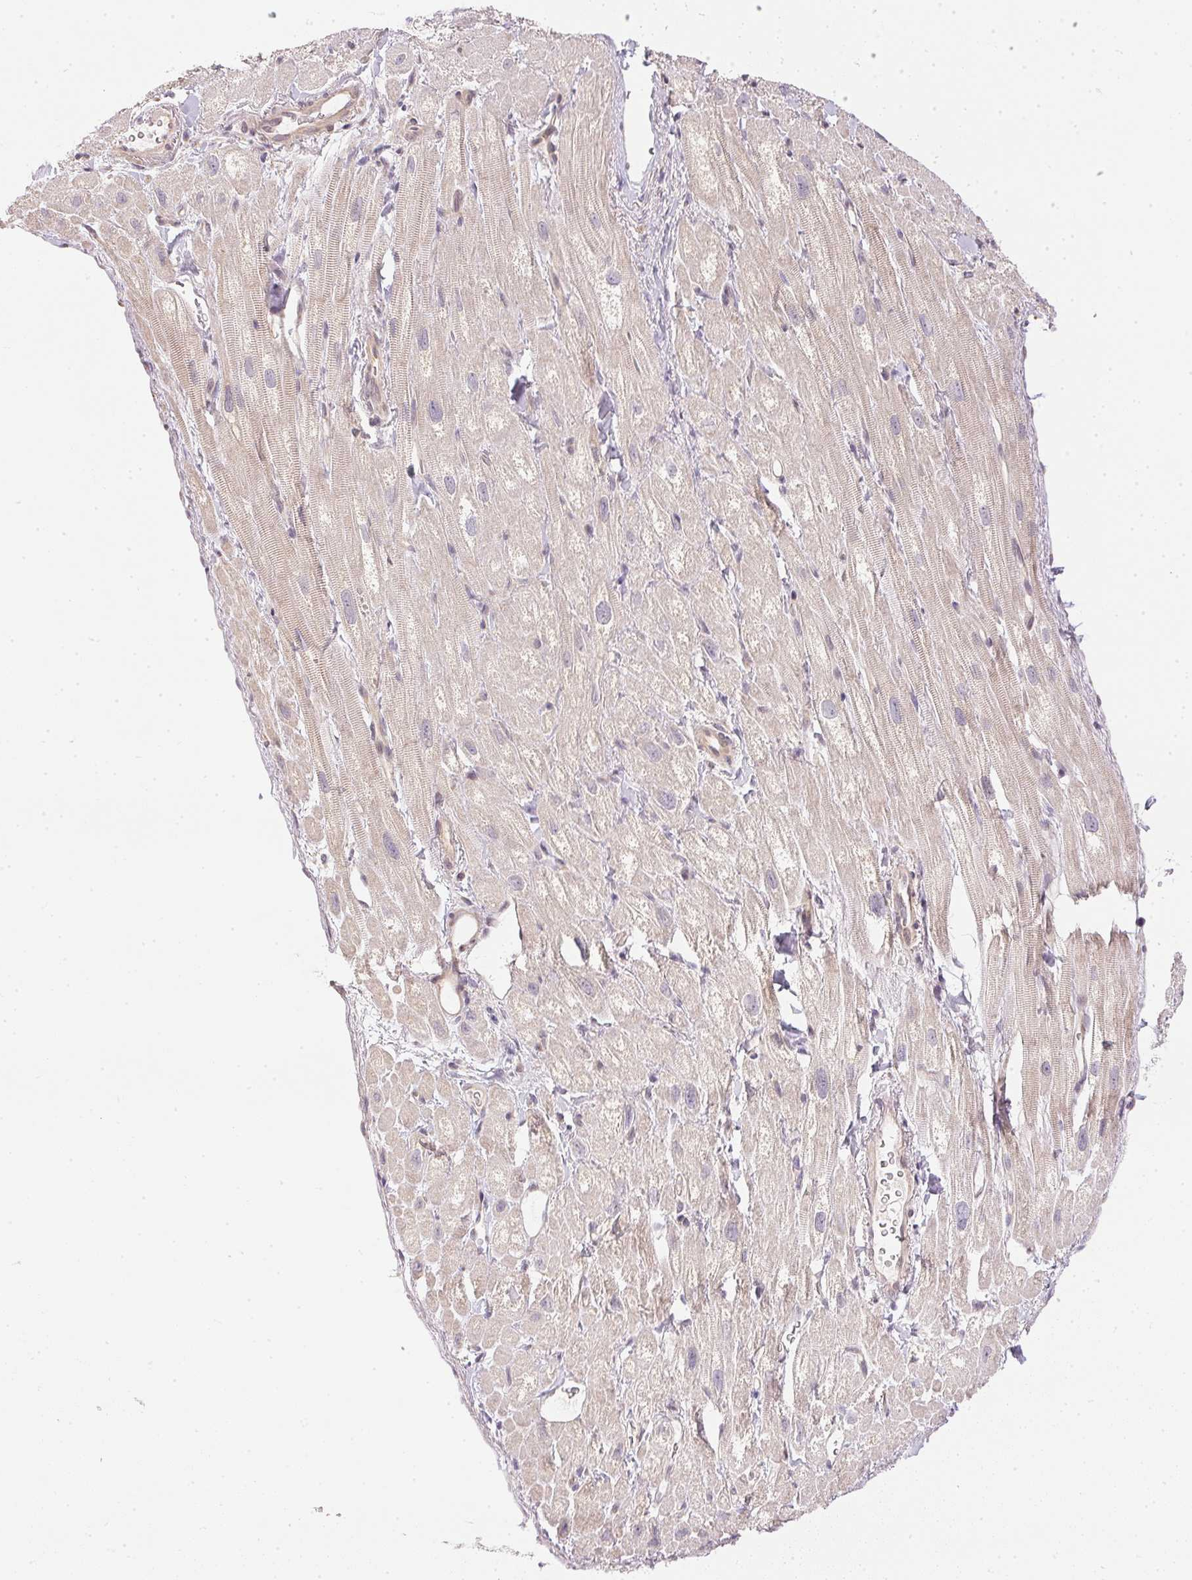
{"staining": {"intensity": "weak", "quantity": "25%-75%", "location": "cytoplasmic/membranous"}, "tissue": "heart muscle", "cell_type": "Cardiomyocytes", "image_type": "normal", "snomed": [{"axis": "morphology", "description": "Normal tissue, NOS"}, {"axis": "topography", "description": "Heart"}], "caption": "About 25%-75% of cardiomyocytes in normal heart muscle reveal weak cytoplasmic/membranous protein positivity as visualized by brown immunohistochemical staining.", "gene": "TTC23L", "patient": {"sex": "female", "age": 62}}